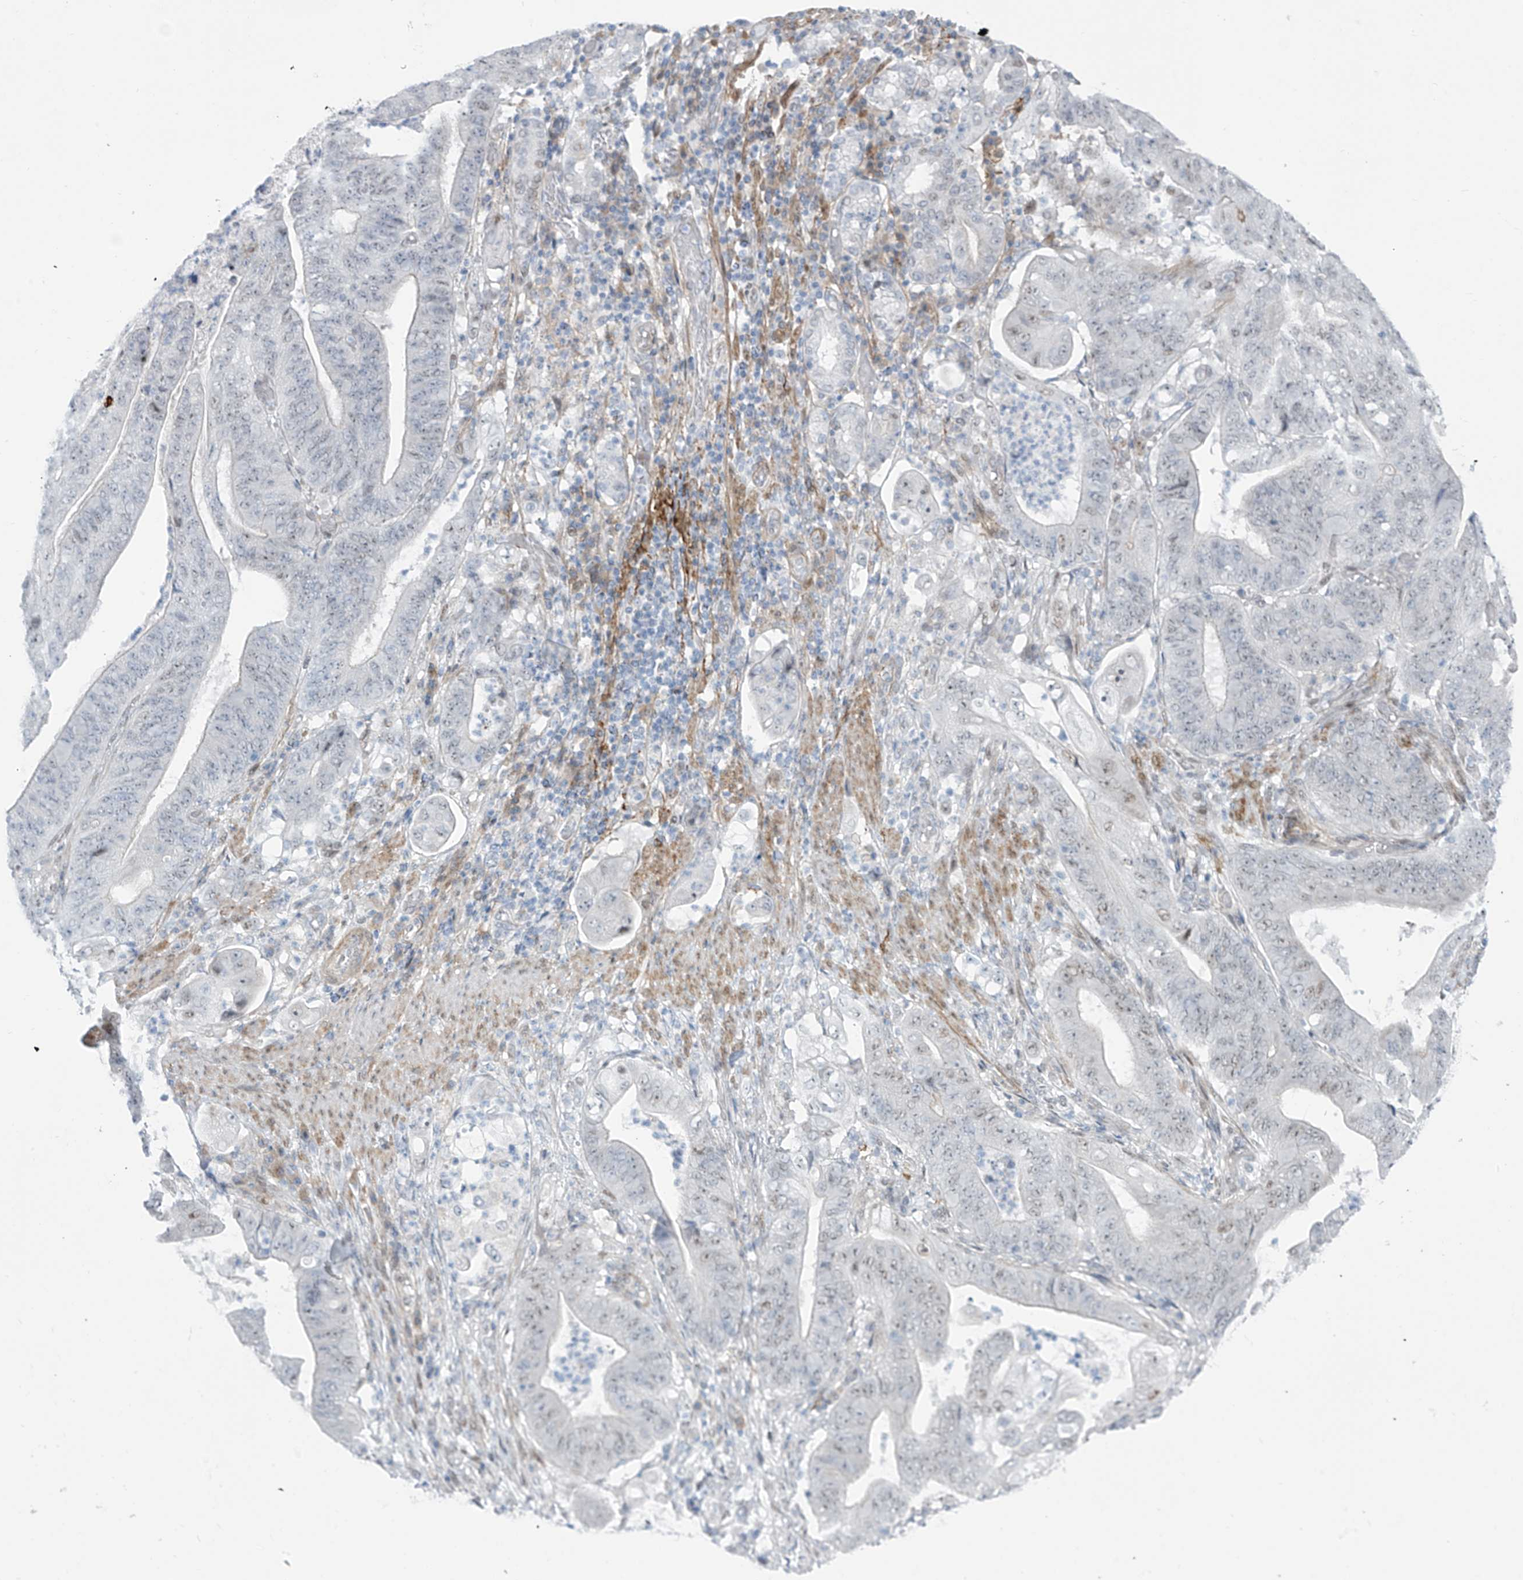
{"staining": {"intensity": "negative", "quantity": "none", "location": "none"}, "tissue": "stomach cancer", "cell_type": "Tumor cells", "image_type": "cancer", "snomed": [{"axis": "morphology", "description": "Adenocarcinoma, NOS"}, {"axis": "topography", "description": "Stomach"}], "caption": "Photomicrograph shows no protein expression in tumor cells of stomach cancer tissue.", "gene": "LIN9", "patient": {"sex": "female", "age": 73}}